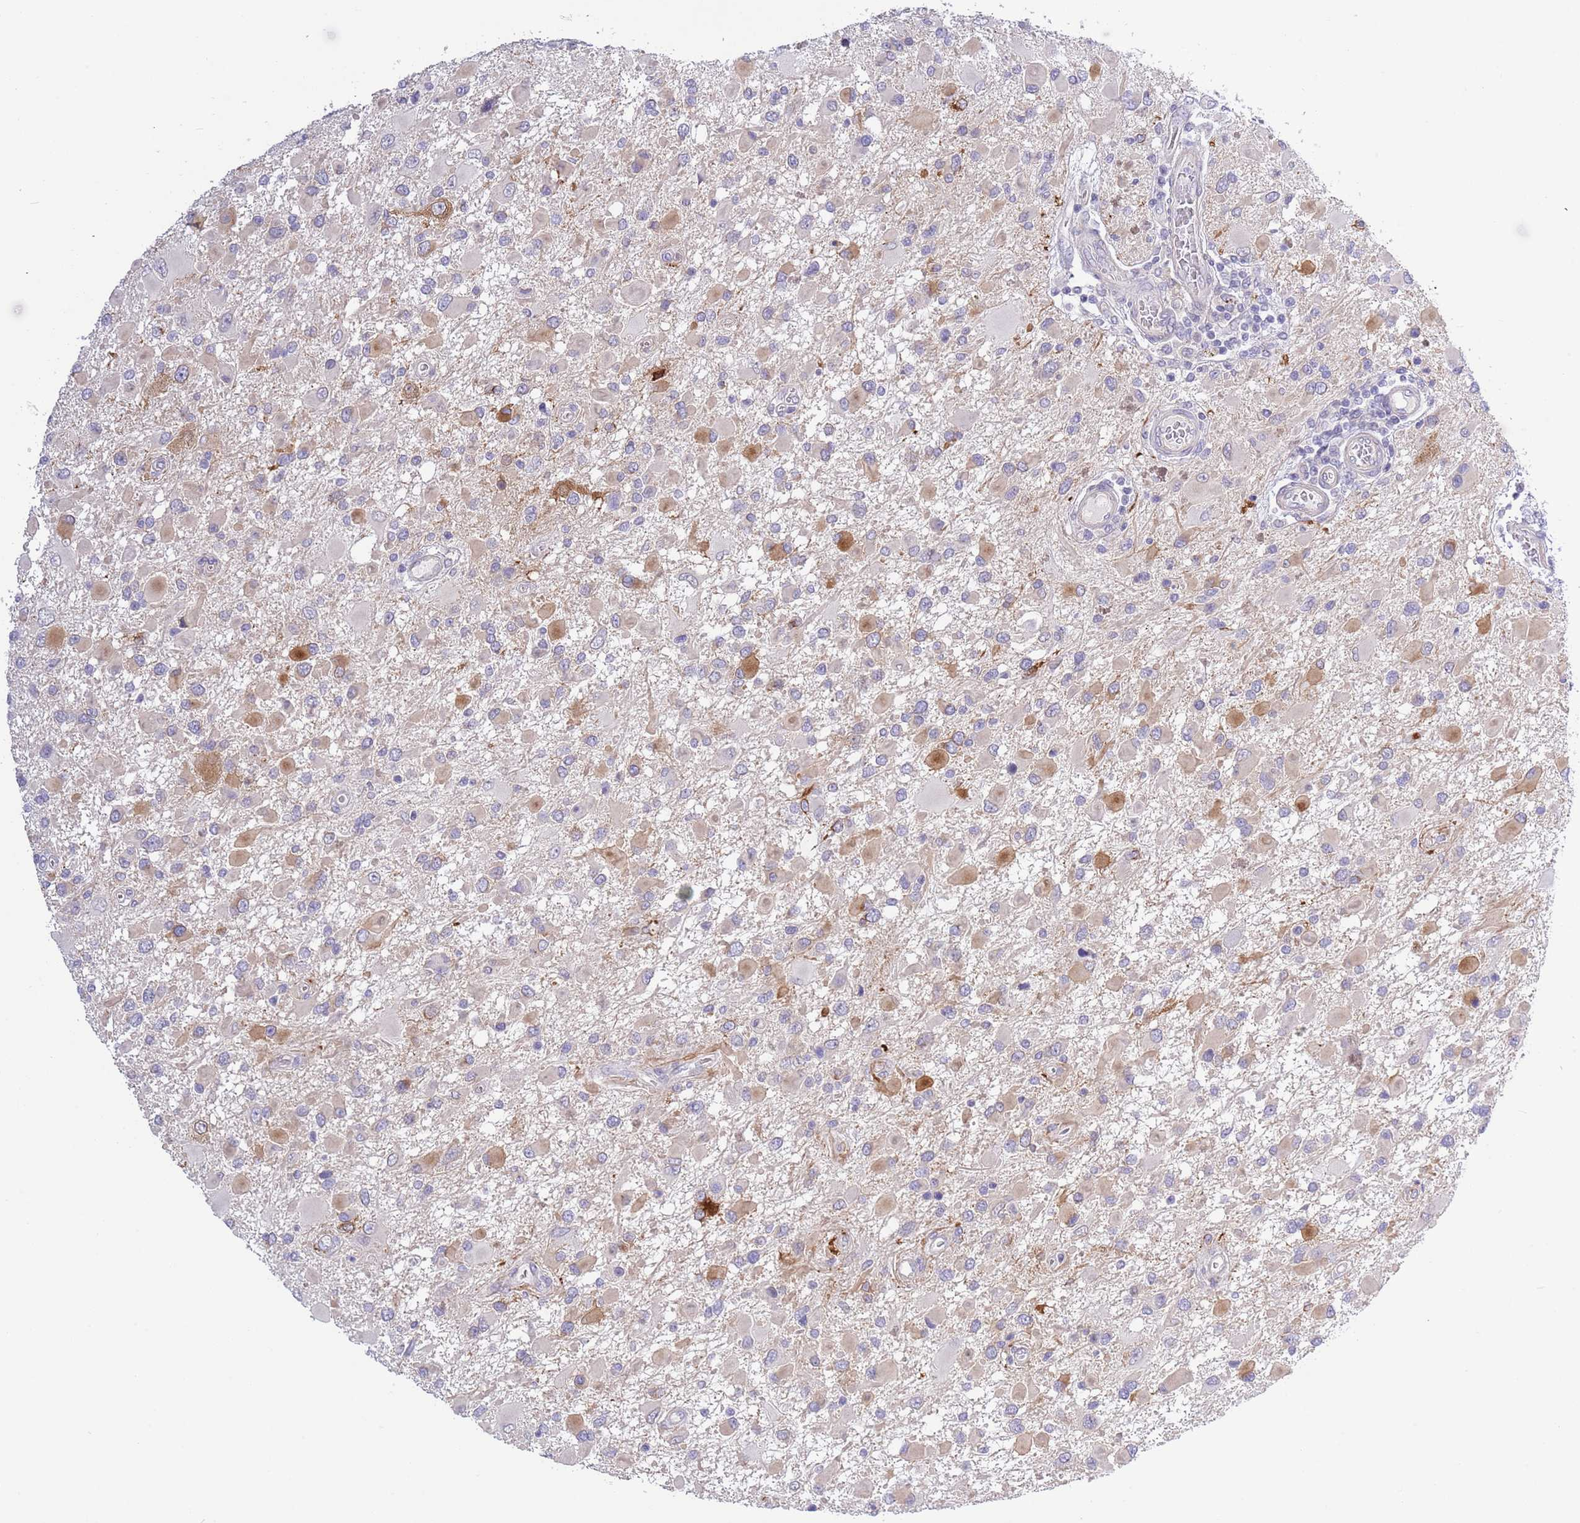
{"staining": {"intensity": "moderate", "quantity": "<25%", "location": "cytoplasmic/membranous"}, "tissue": "glioma", "cell_type": "Tumor cells", "image_type": "cancer", "snomed": [{"axis": "morphology", "description": "Glioma, malignant, High grade"}, {"axis": "topography", "description": "Brain"}], "caption": "The immunohistochemical stain labels moderate cytoplasmic/membranous staining in tumor cells of glioma tissue. (Brightfield microscopy of DAB IHC at high magnification).", "gene": "NET1", "patient": {"sex": "male", "age": 53}}